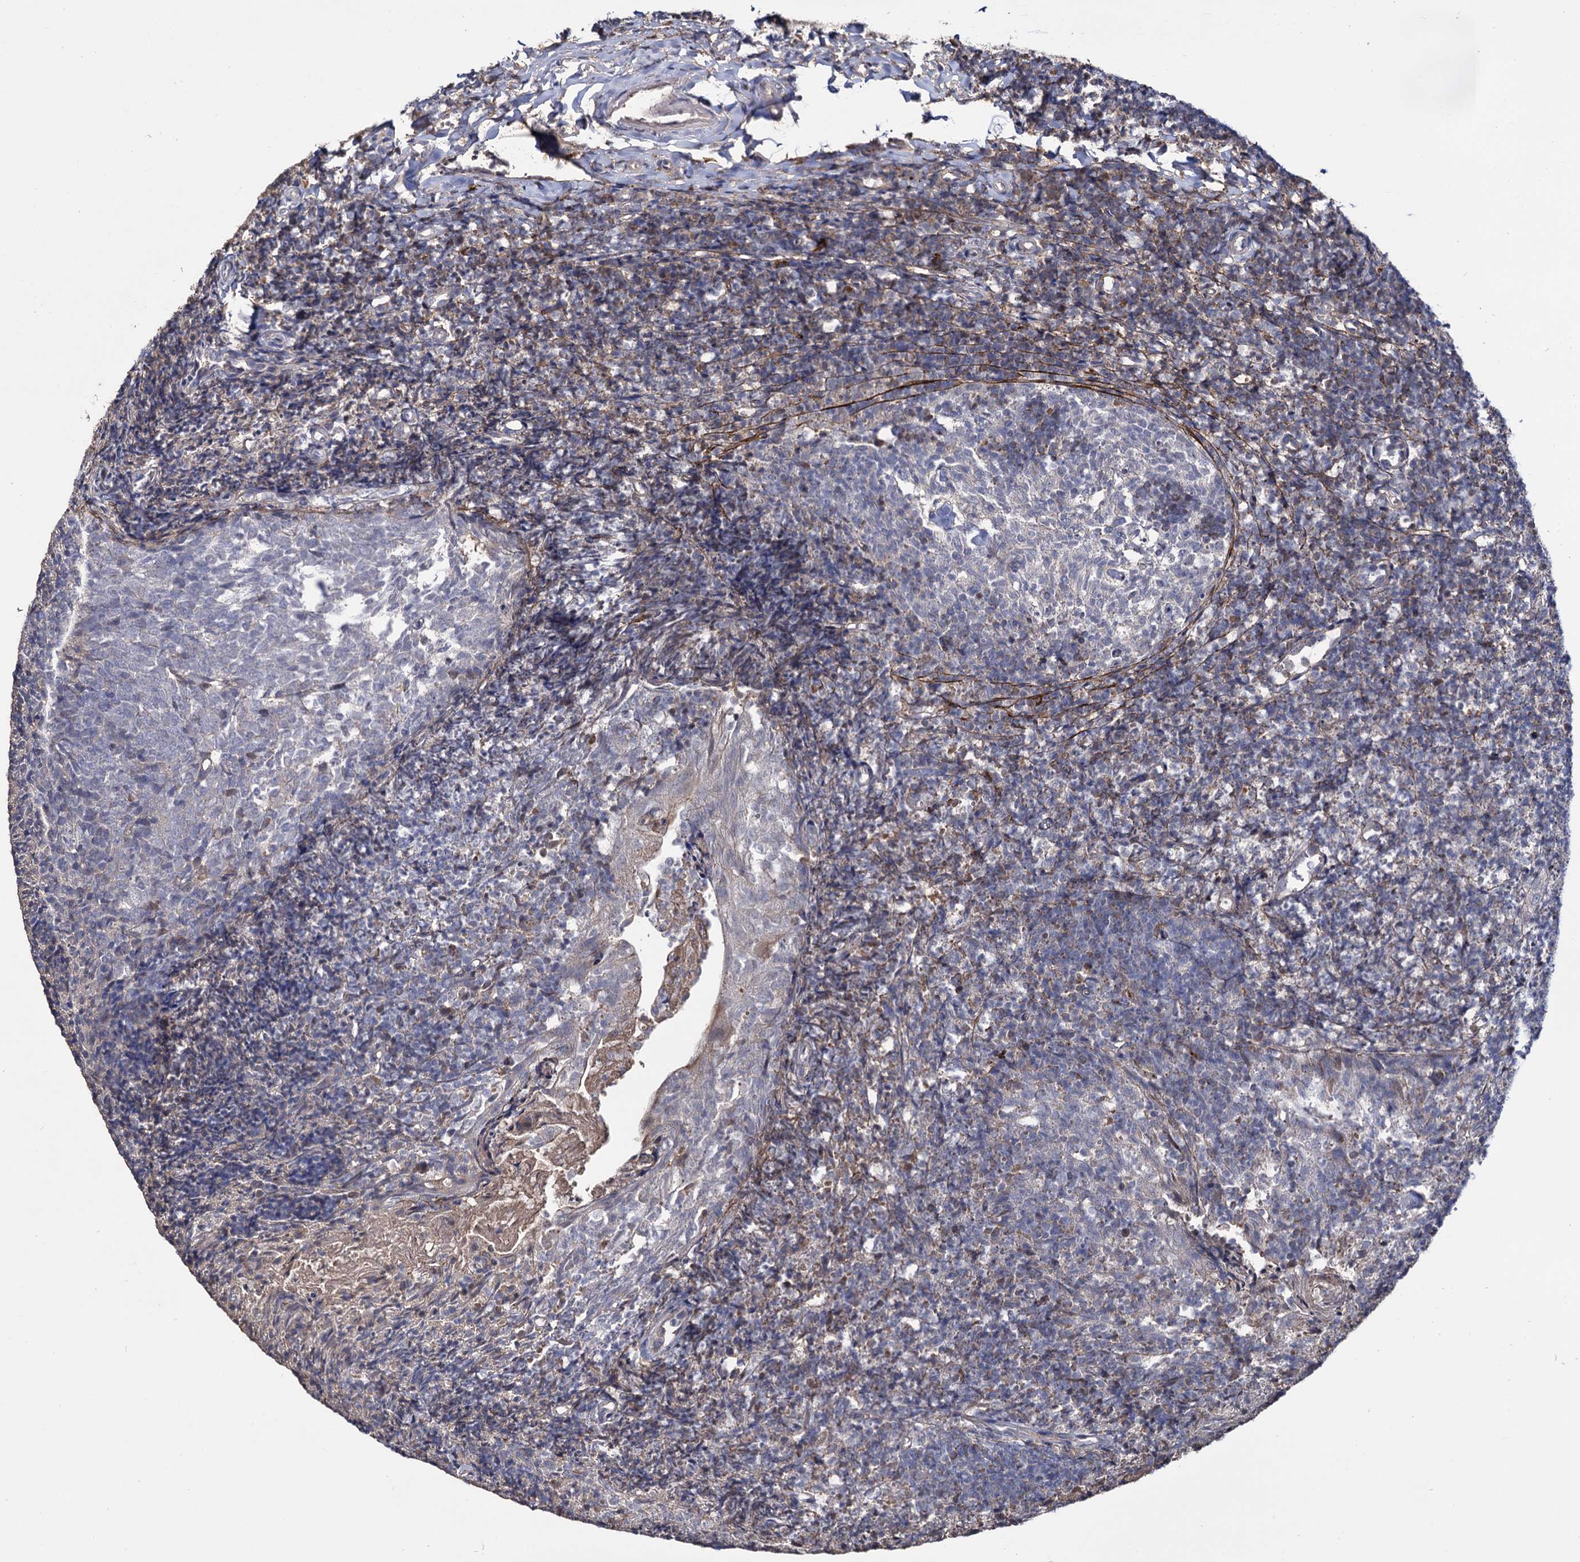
{"staining": {"intensity": "negative", "quantity": "none", "location": "none"}, "tissue": "tonsil", "cell_type": "Germinal center cells", "image_type": "normal", "snomed": [{"axis": "morphology", "description": "Normal tissue, NOS"}, {"axis": "topography", "description": "Tonsil"}], "caption": "Tonsil stained for a protein using immunohistochemistry (IHC) reveals no positivity germinal center cells.", "gene": "MICAL2", "patient": {"sex": "female", "age": 10}}